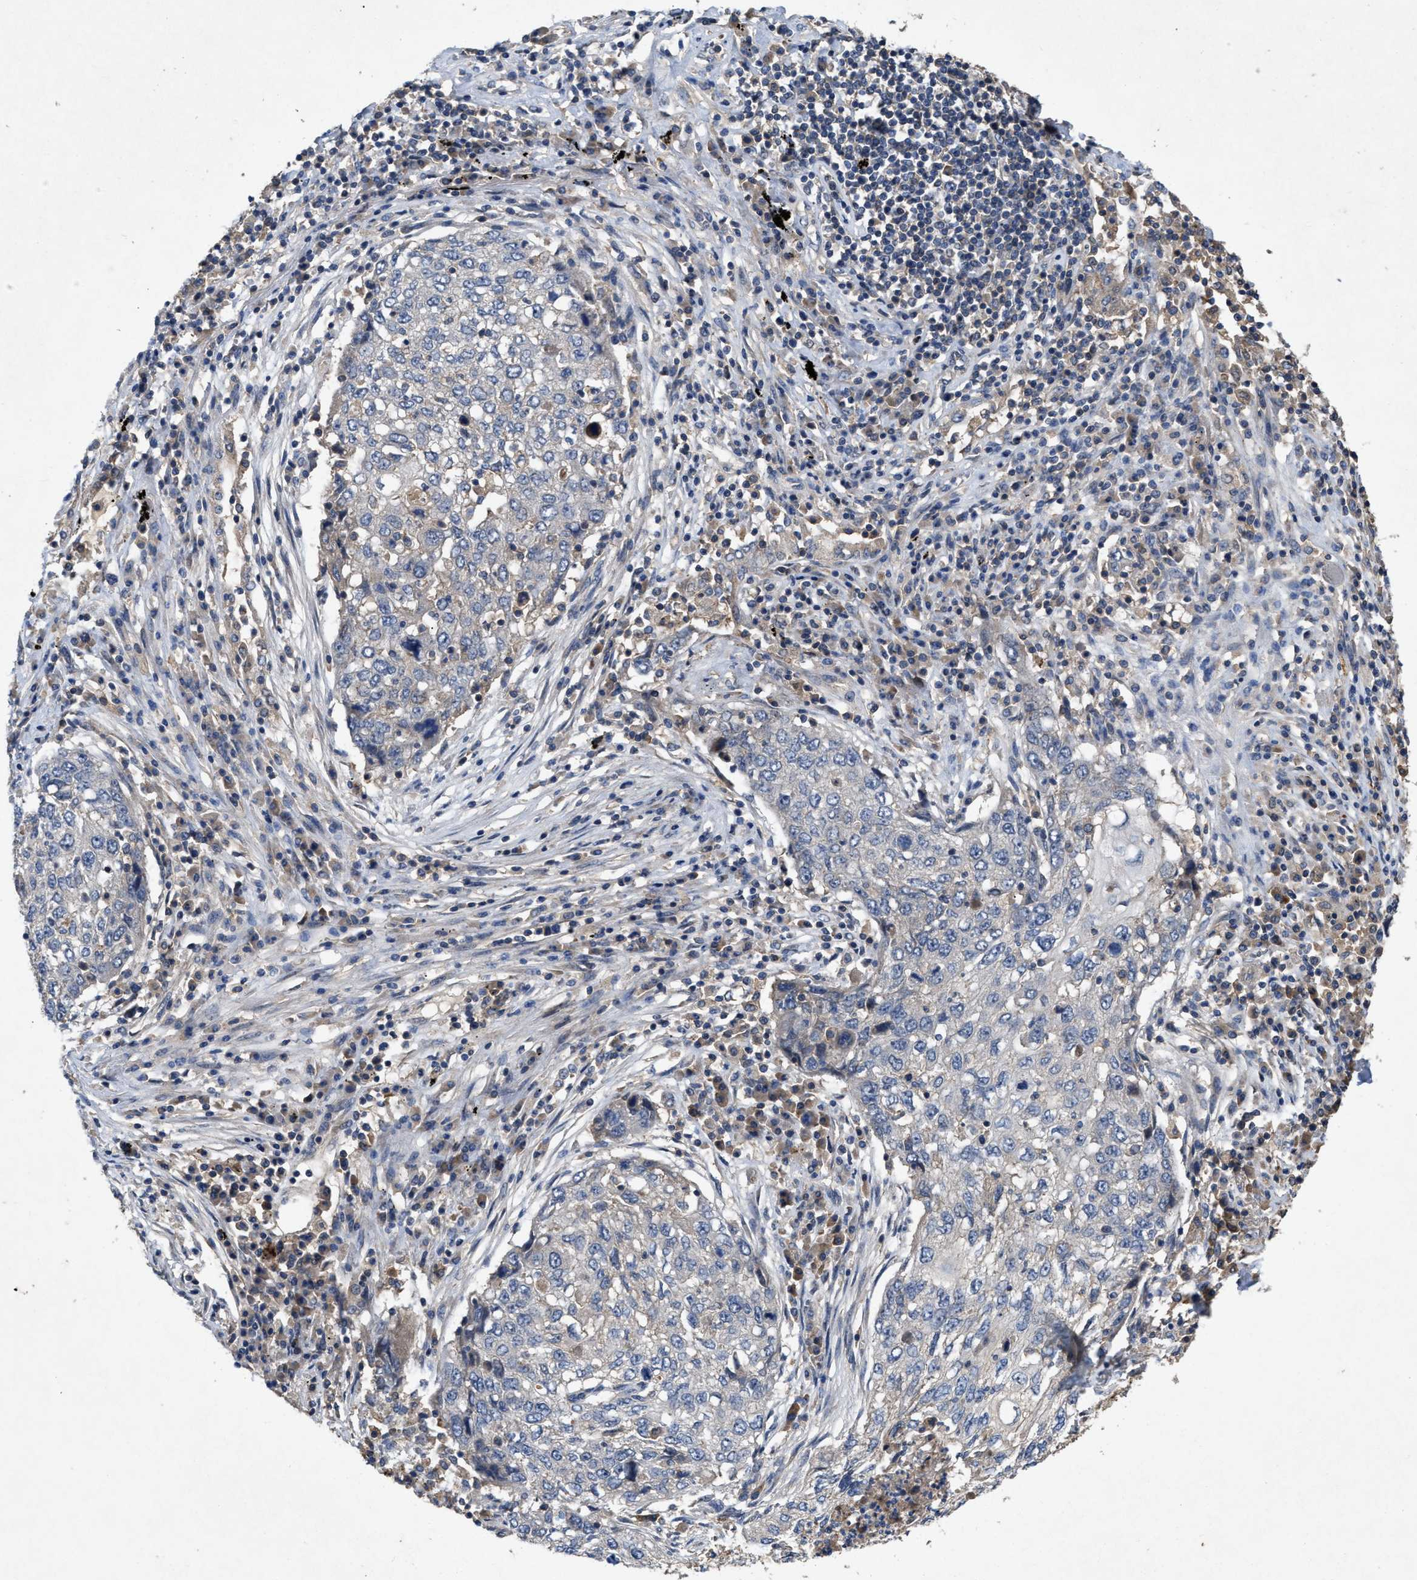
{"staining": {"intensity": "negative", "quantity": "none", "location": "none"}, "tissue": "lung cancer", "cell_type": "Tumor cells", "image_type": "cancer", "snomed": [{"axis": "morphology", "description": "Squamous cell carcinoma, NOS"}, {"axis": "topography", "description": "Lung"}], "caption": "Squamous cell carcinoma (lung) was stained to show a protein in brown. There is no significant expression in tumor cells. (Brightfield microscopy of DAB IHC at high magnification).", "gene": "LPAR2", "patient": {"sex": "female", "age": 63}}